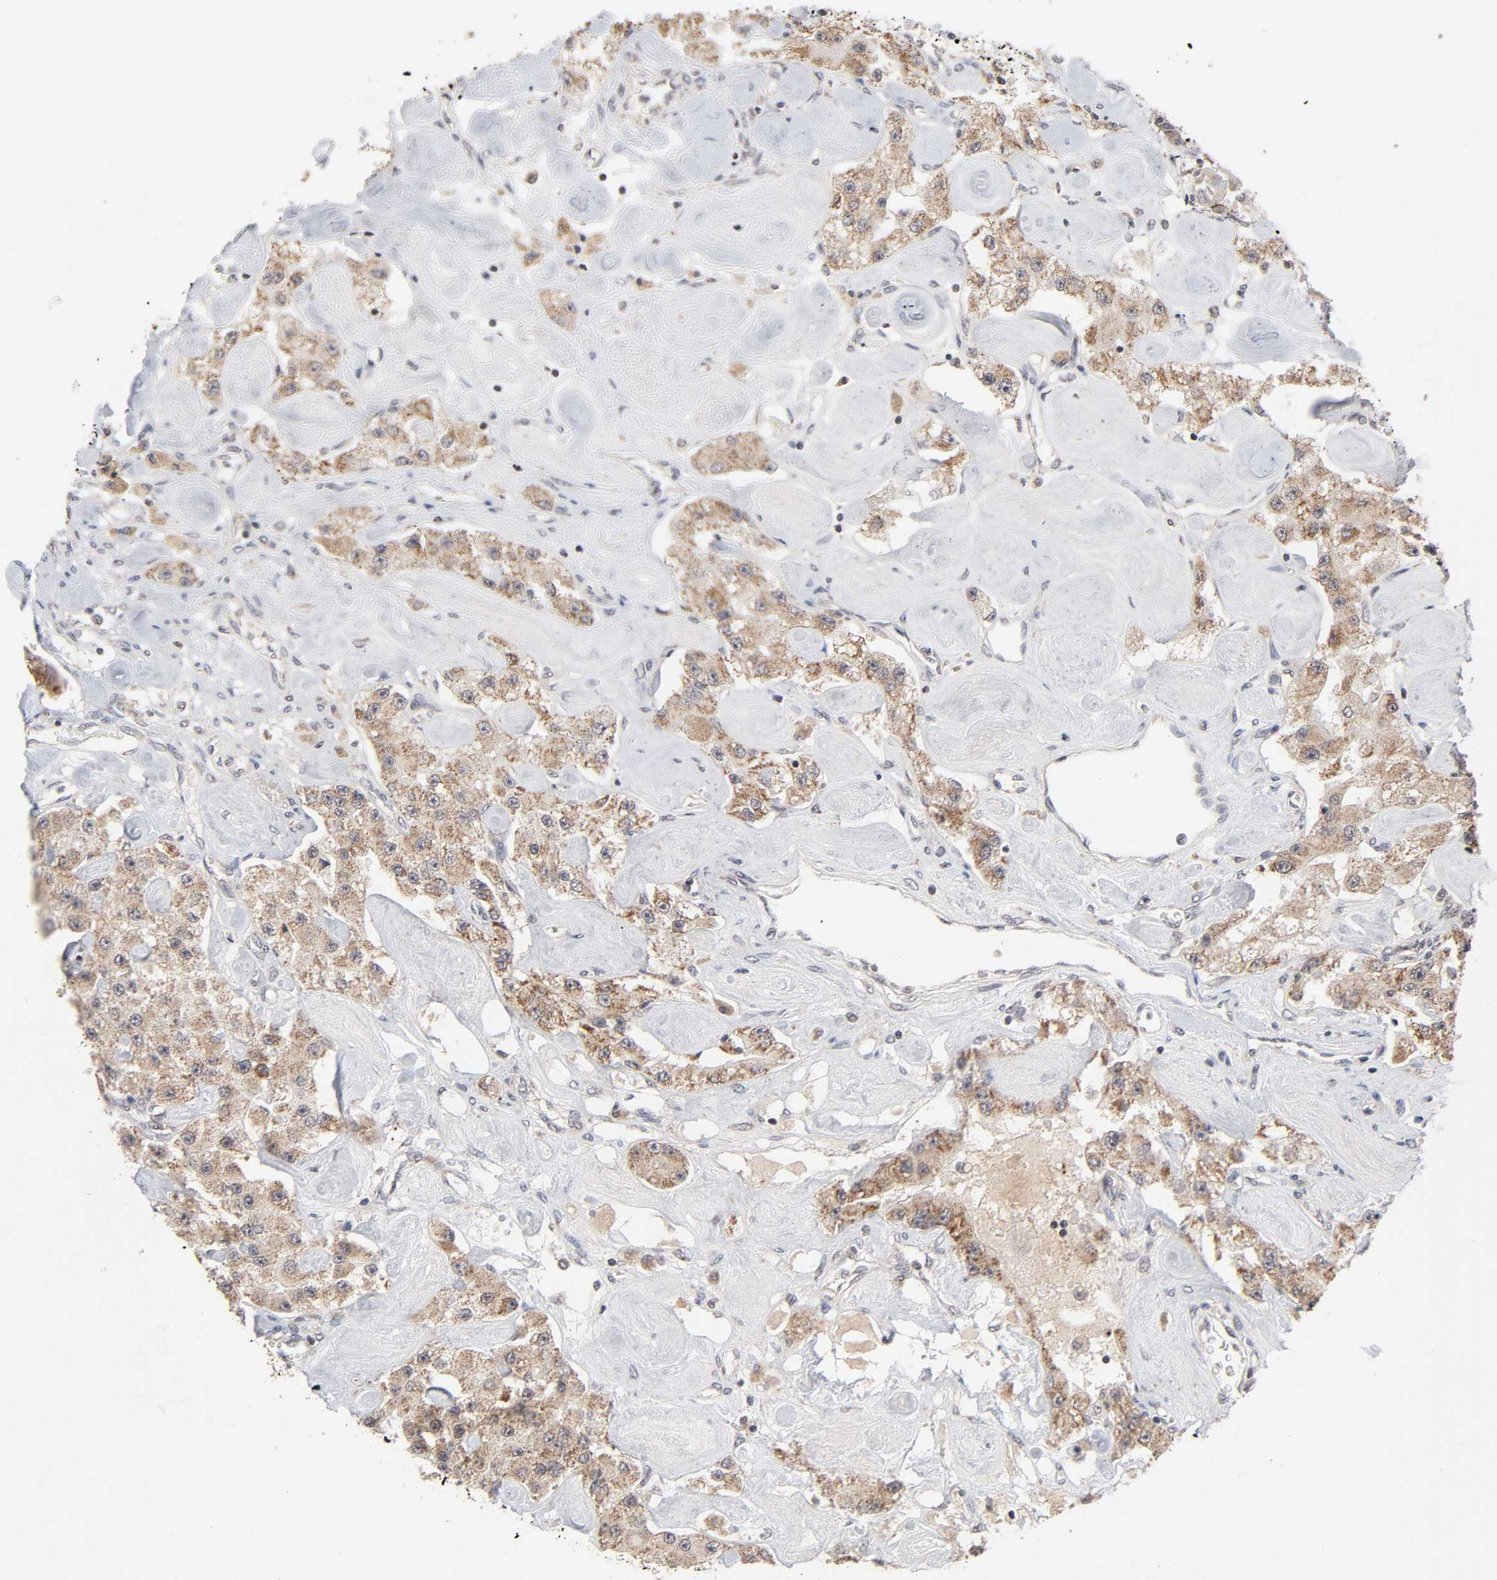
{"staining": {"intensity": "moderate", "quantity": ">75%", "location": "cytoplasmic/membranous"}, "tissue": "carcinoid", "cell_type": "Tumor cells", "image_type": "cancer", "snomed": [{"axis": "morphology", "description": "Carcinoid, malignant, NOS"}, {"axis": "topography", "description": "Pancreas"}], "caption": "IHC histopathology image of human carcinoid stained for a protein (brown), which shows medium levels of moderate cytoplasmic/membranous staining in about >75% of tumor cells.", "gene": "AUH", "patient": {"sex": "male", "age": 41}}